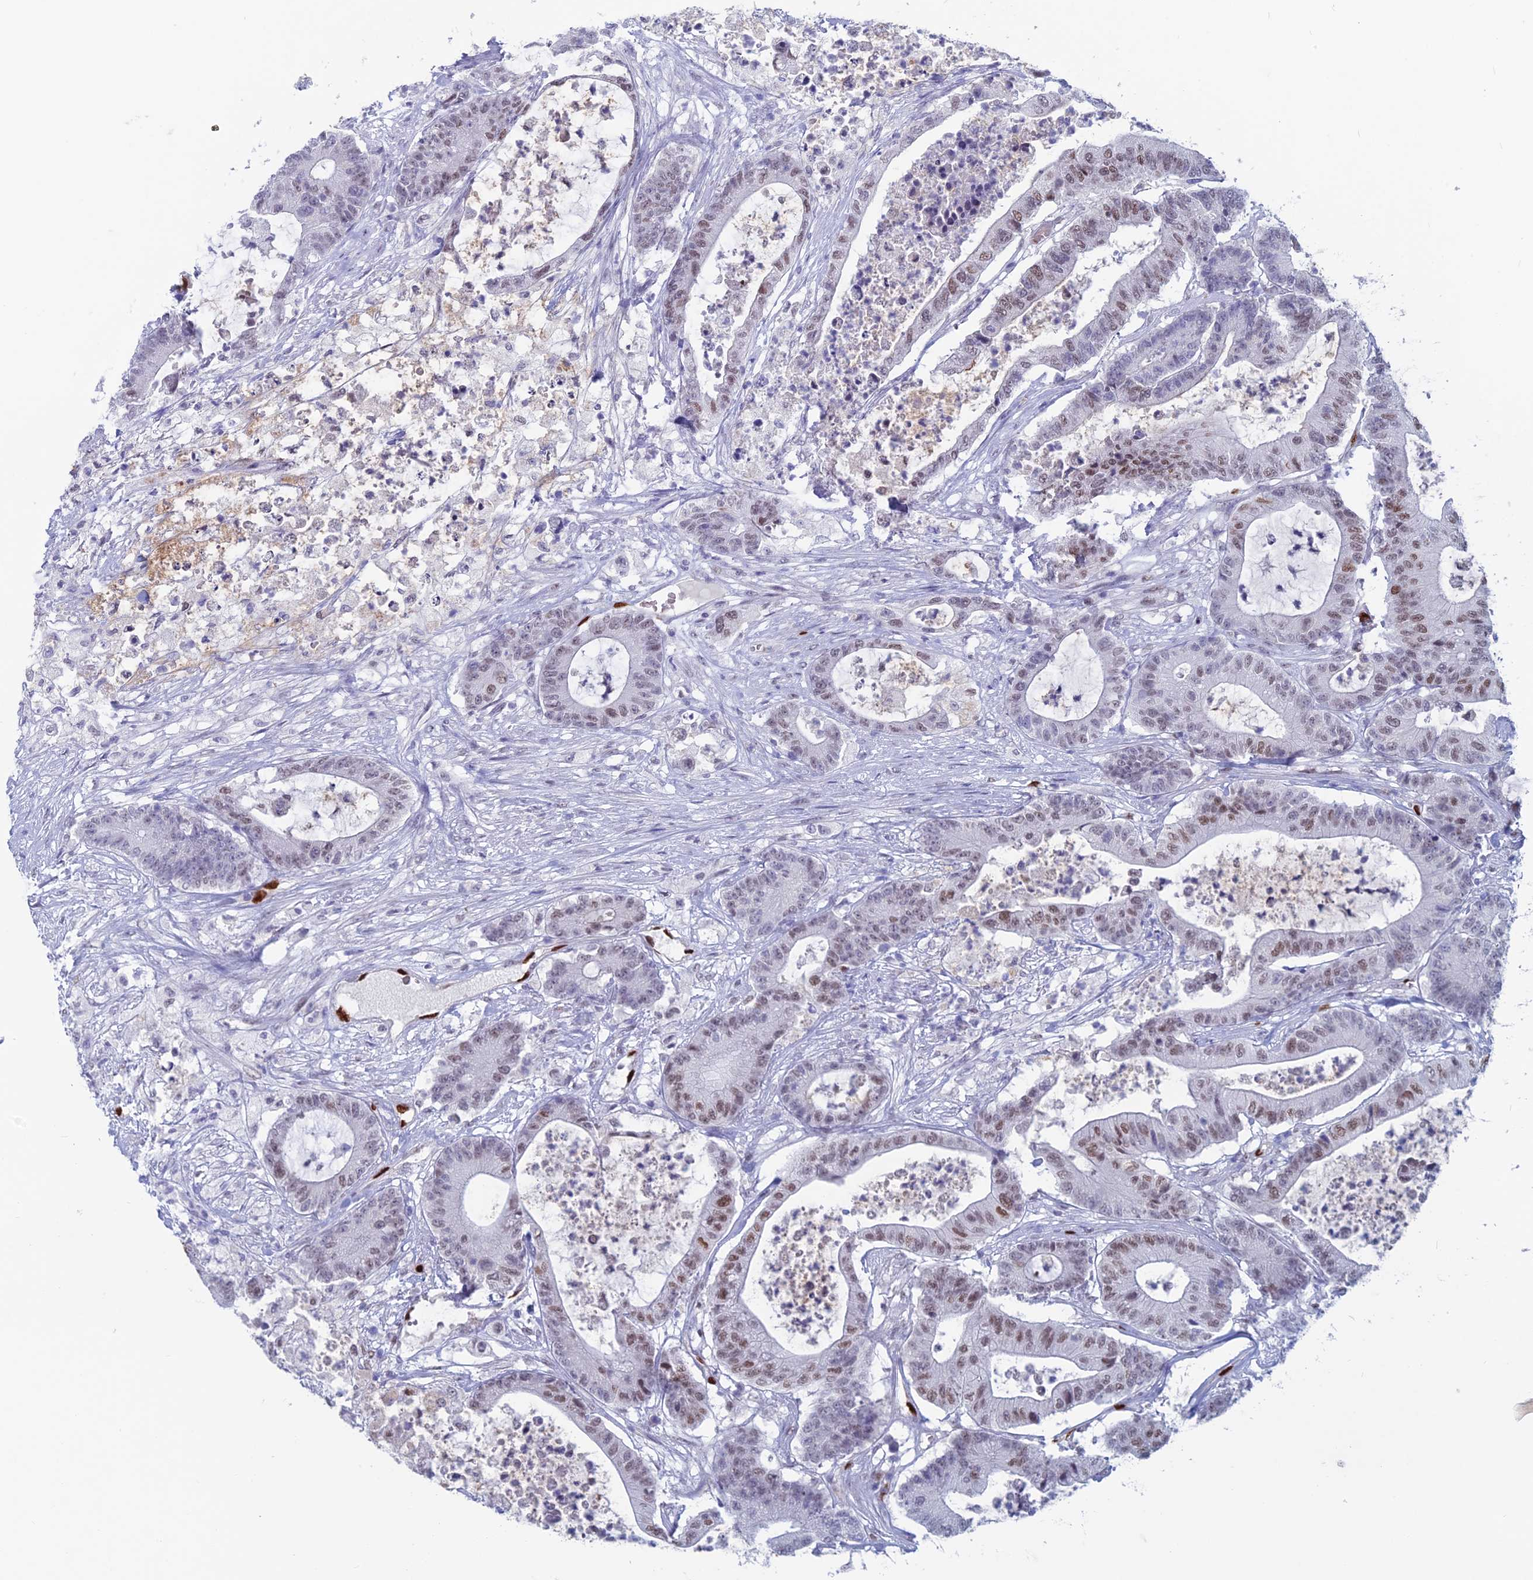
{"staining": {"intensity": "moderate", "quantity": "25%-75%", "location": "nuclear"}, "tissue": "colorectal cancer", "cell_type": "Tumor cells", "image_type": "cancer", "snomed": [{"axis": "morphology", "description": "Adenocarcinoma, NOS"}, {"axis": "topography", "description": "Colon"}], "caption": "Colorectal cancer (adenocarcinoma) stained with immunohistochemistry (IHC) displays moderate nuclear staining in approximately 25%-75% of tumor cells.", "gene": "NOL4L", "patient": {"sex": "female", "age": 84}}